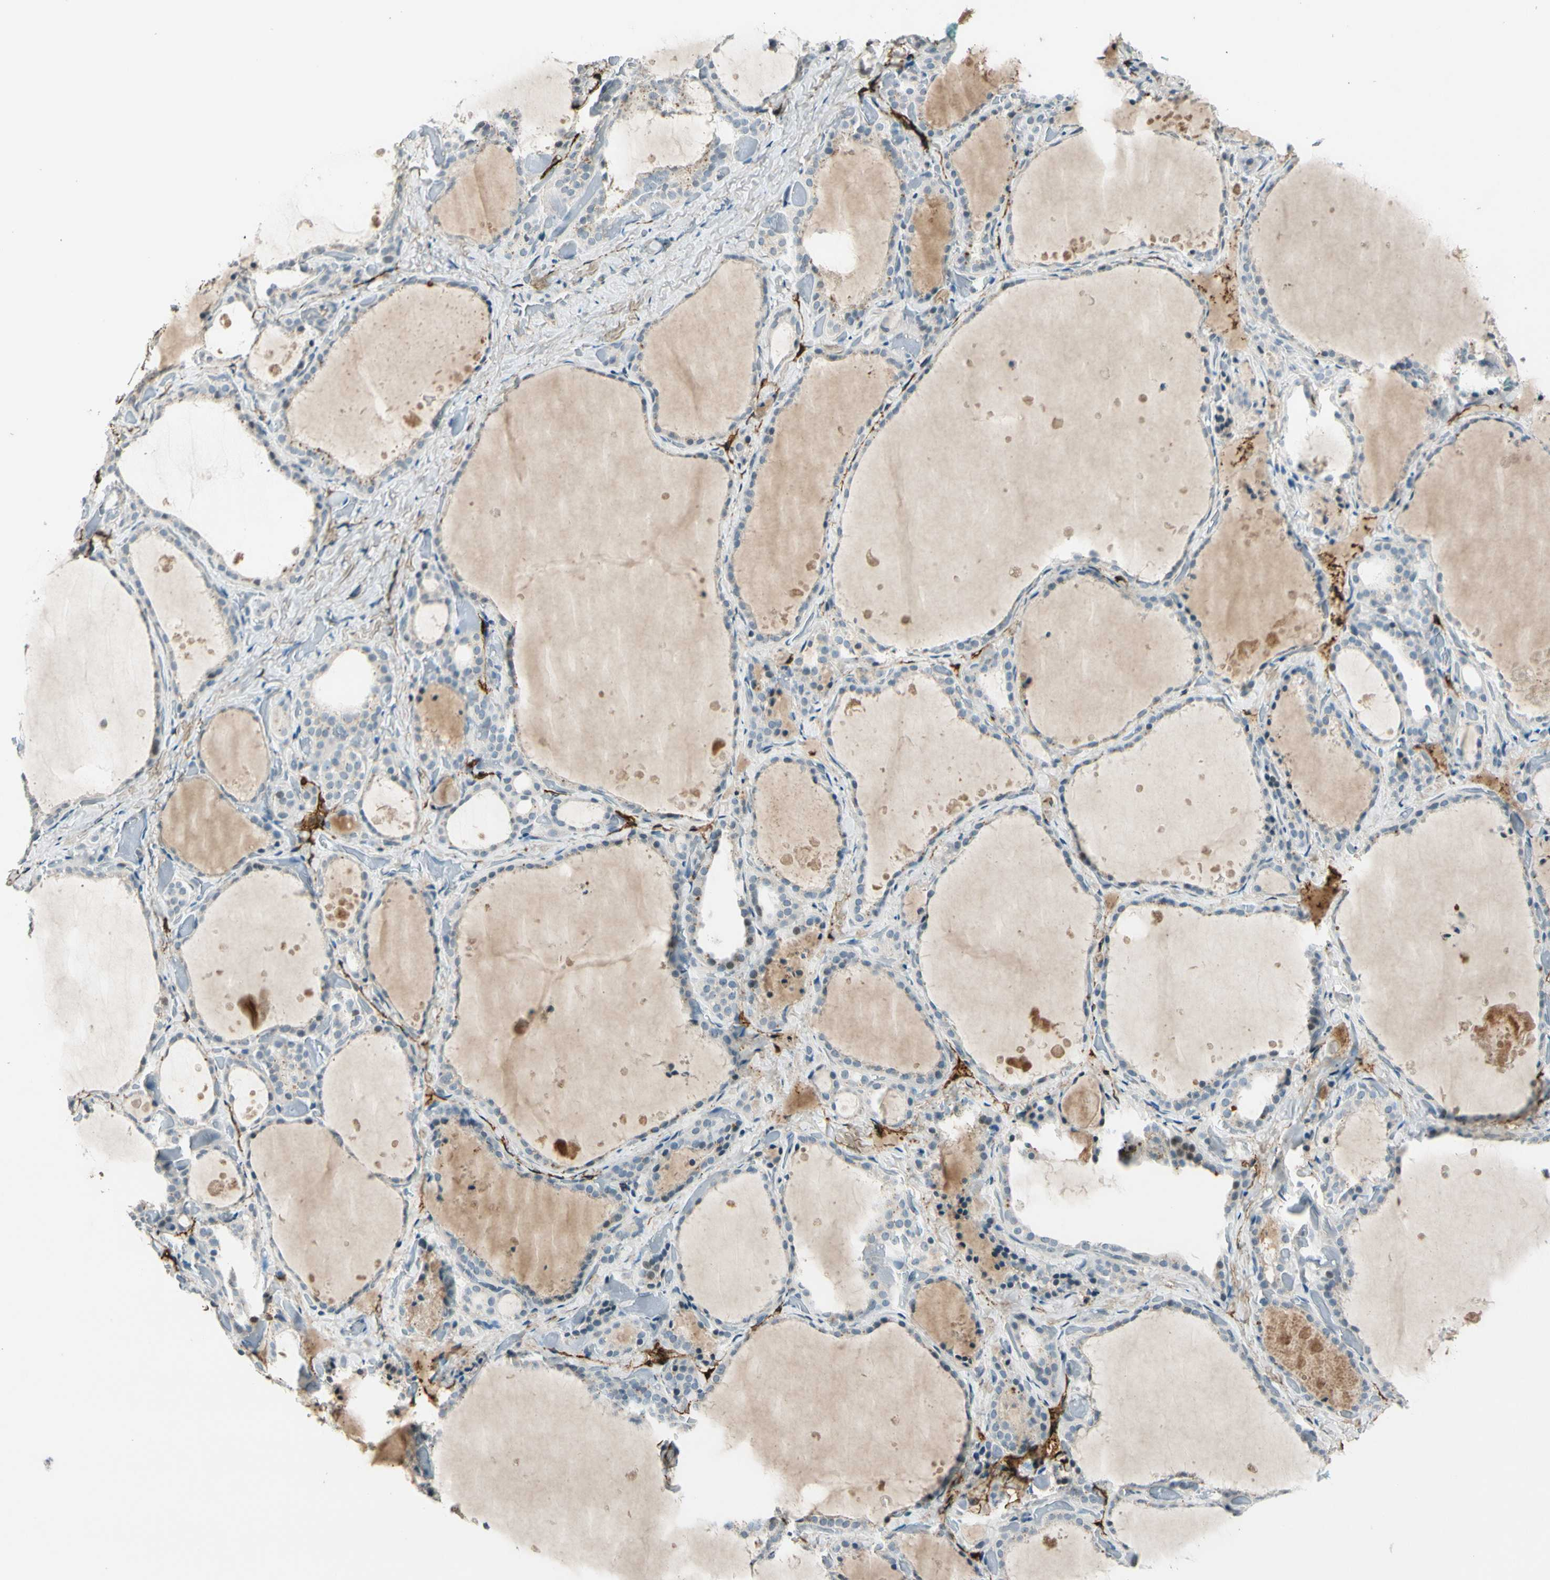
{"staining": {"intensity": "negative", "quantity": "none", "location": "none"}, "tissue": "thyroid gland", "cell_type": "Glandular cells", "image_type": "normal", "snomed": [{"axis": "morphology", "description": "Normal tissue, NOS"}, {"axis": "topography", "description": "Thyroid gland"}], "caption": "Glandular cells show no significant protein positivity in benign thyroid gland. (Immunohistochemistry (ihc), brightfield microscopy, high magnification).", "gene": "PDPN", "patient": {"sex": "female", "age": 44}}